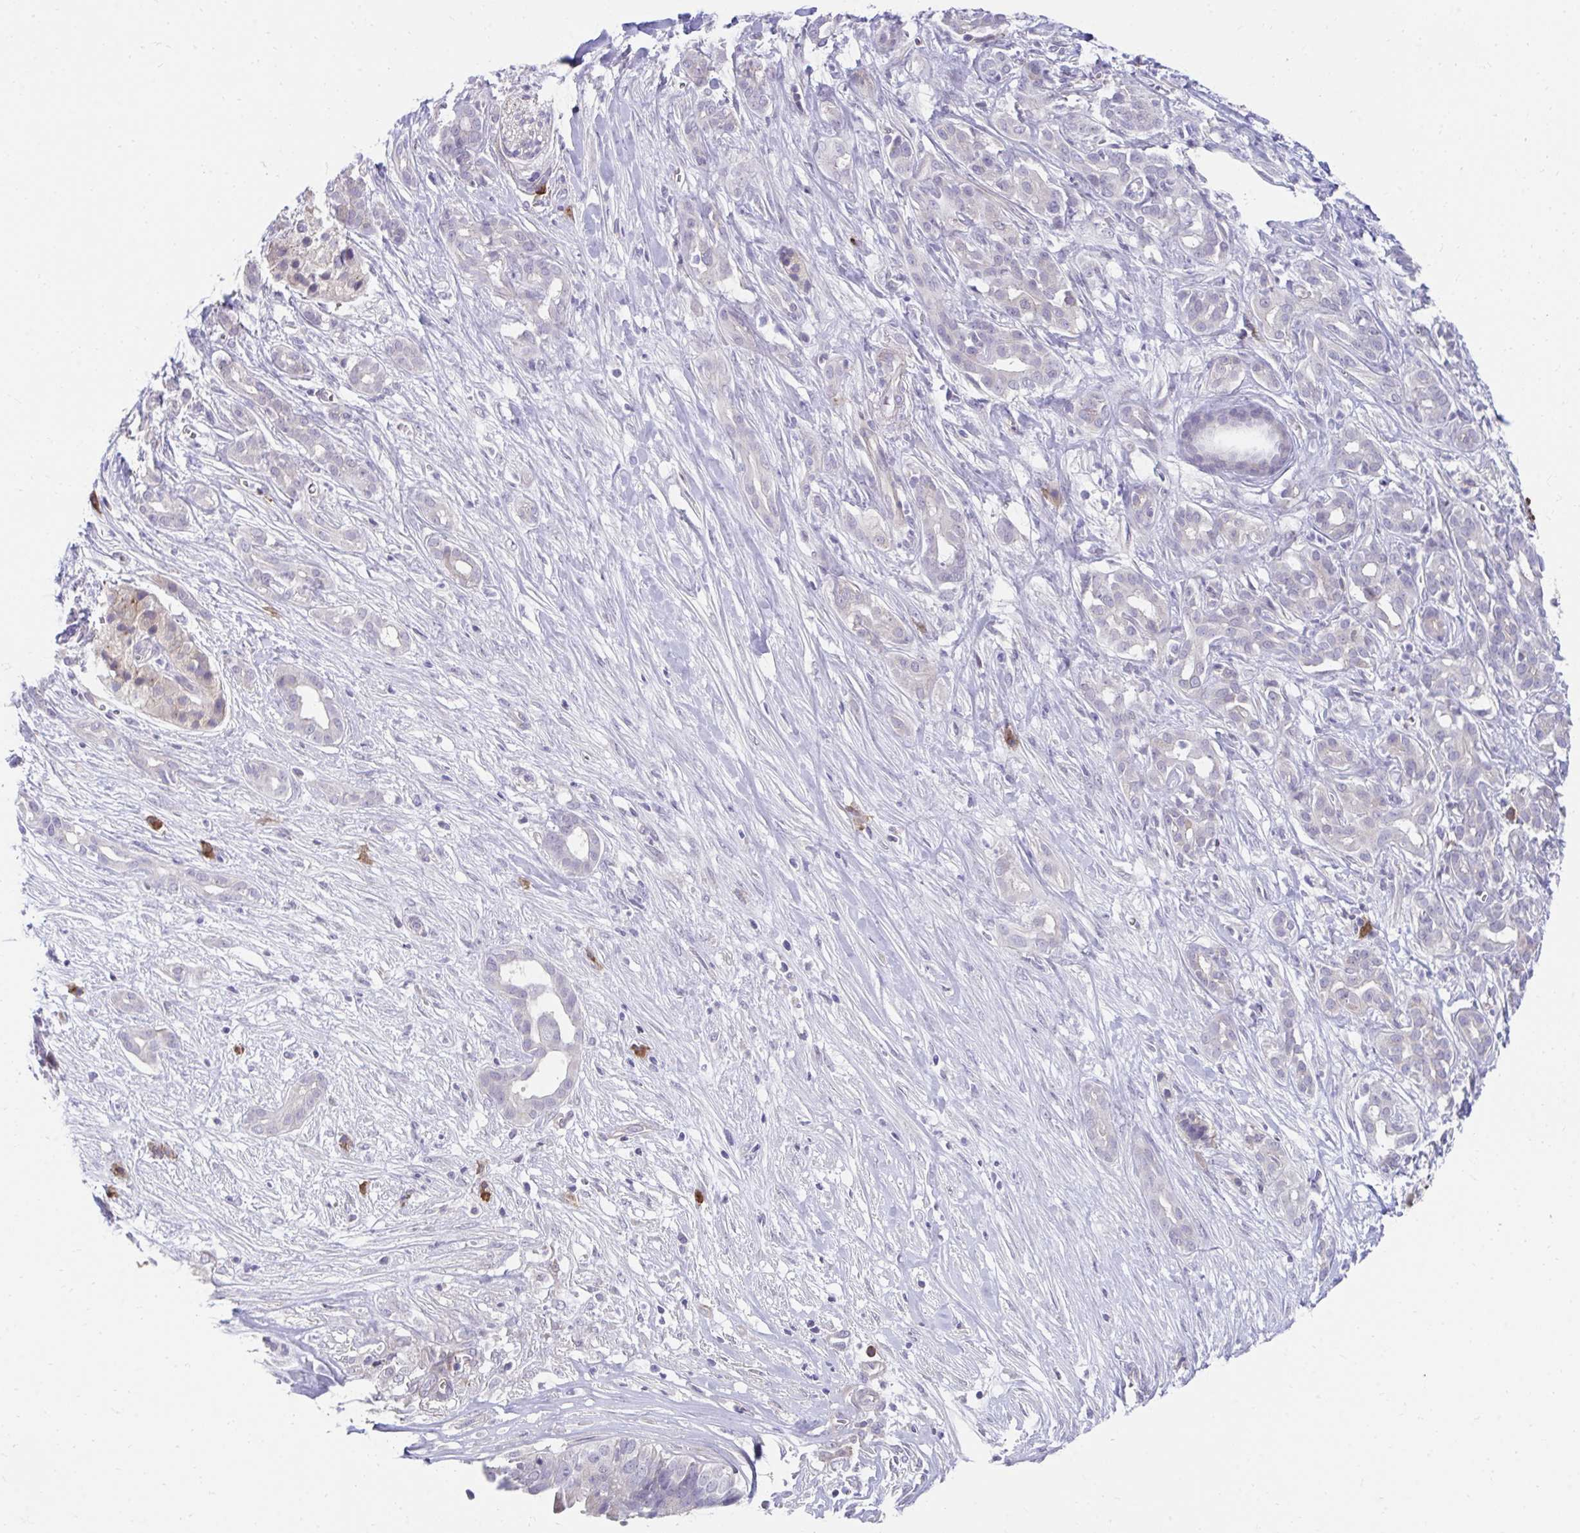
{"staining": {"intensity": "negative", "quantity": "none", "location": "none"}, "tissue": "pancreatic cancer", "cell_type": "Tumor cells", "image_type": "cancer", "snomed": [{"axis": "morphology", "description": "Adenocarcinoma, NOS"}, {"axis": "topography", "description": "Pancreas"}], "caption": "Immunohistochemistry (IHC) of human pancreatic cancer exhibits no positivity in tumor cells. Nuclei are stained in blue.", "gene": "SLAMF7", "patient": {"sex": "male", "age": 61}}